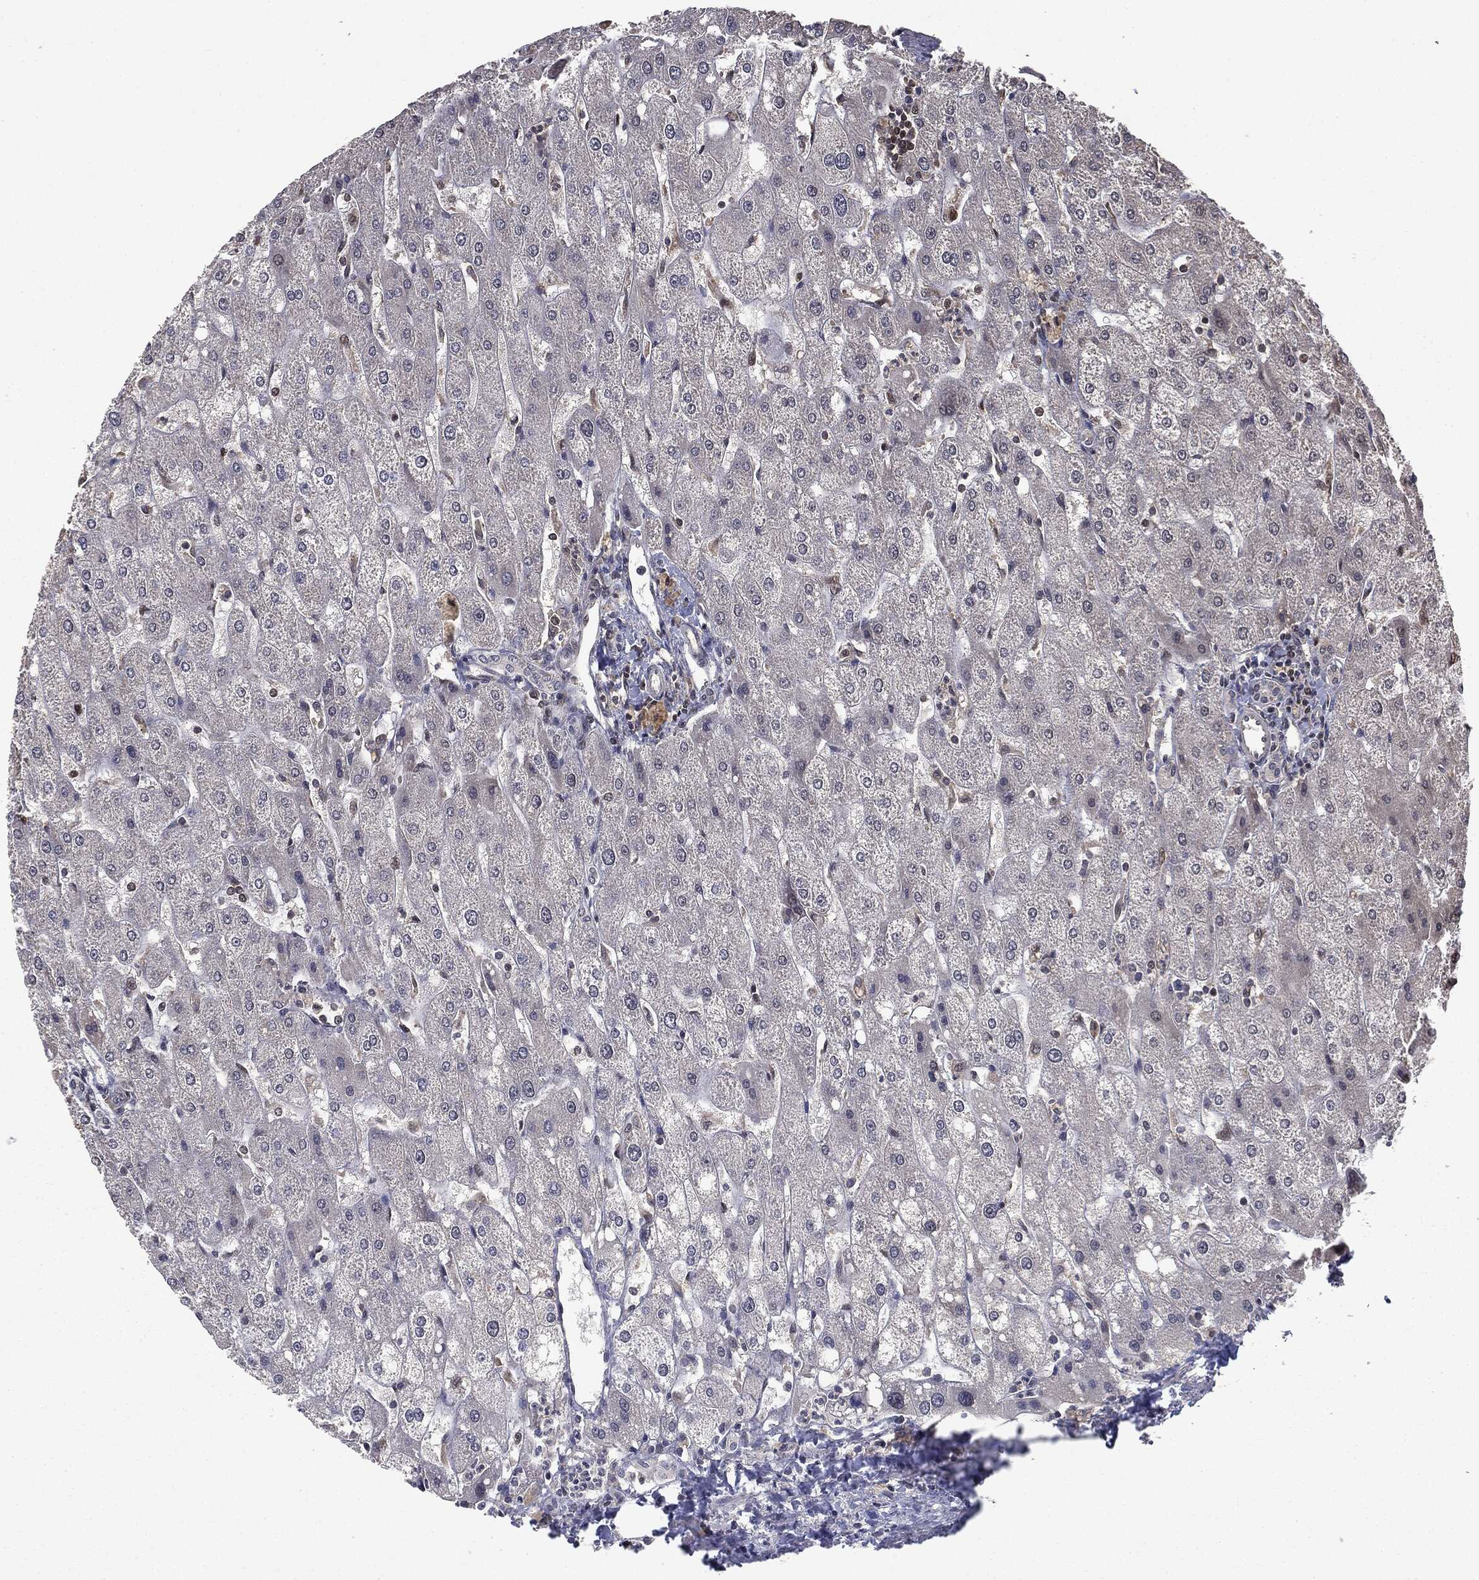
{"staining": {"intensity": "negative", "quantity": "none", "location": "none"}, "tissue": "liver", "cell_type": "Cholangiocytes", "image_type": "normal", "snomed": [{"axis": "morphology", "description": "Normal tissue, NOS"}, {"axis": "topography", "description": "Liver"}], "caption": "Image shows no protein positivity in cholangiocytes of normal liver.", "gene": "ZNHIT6", "patient": {"sex": "male", "age": 67}}